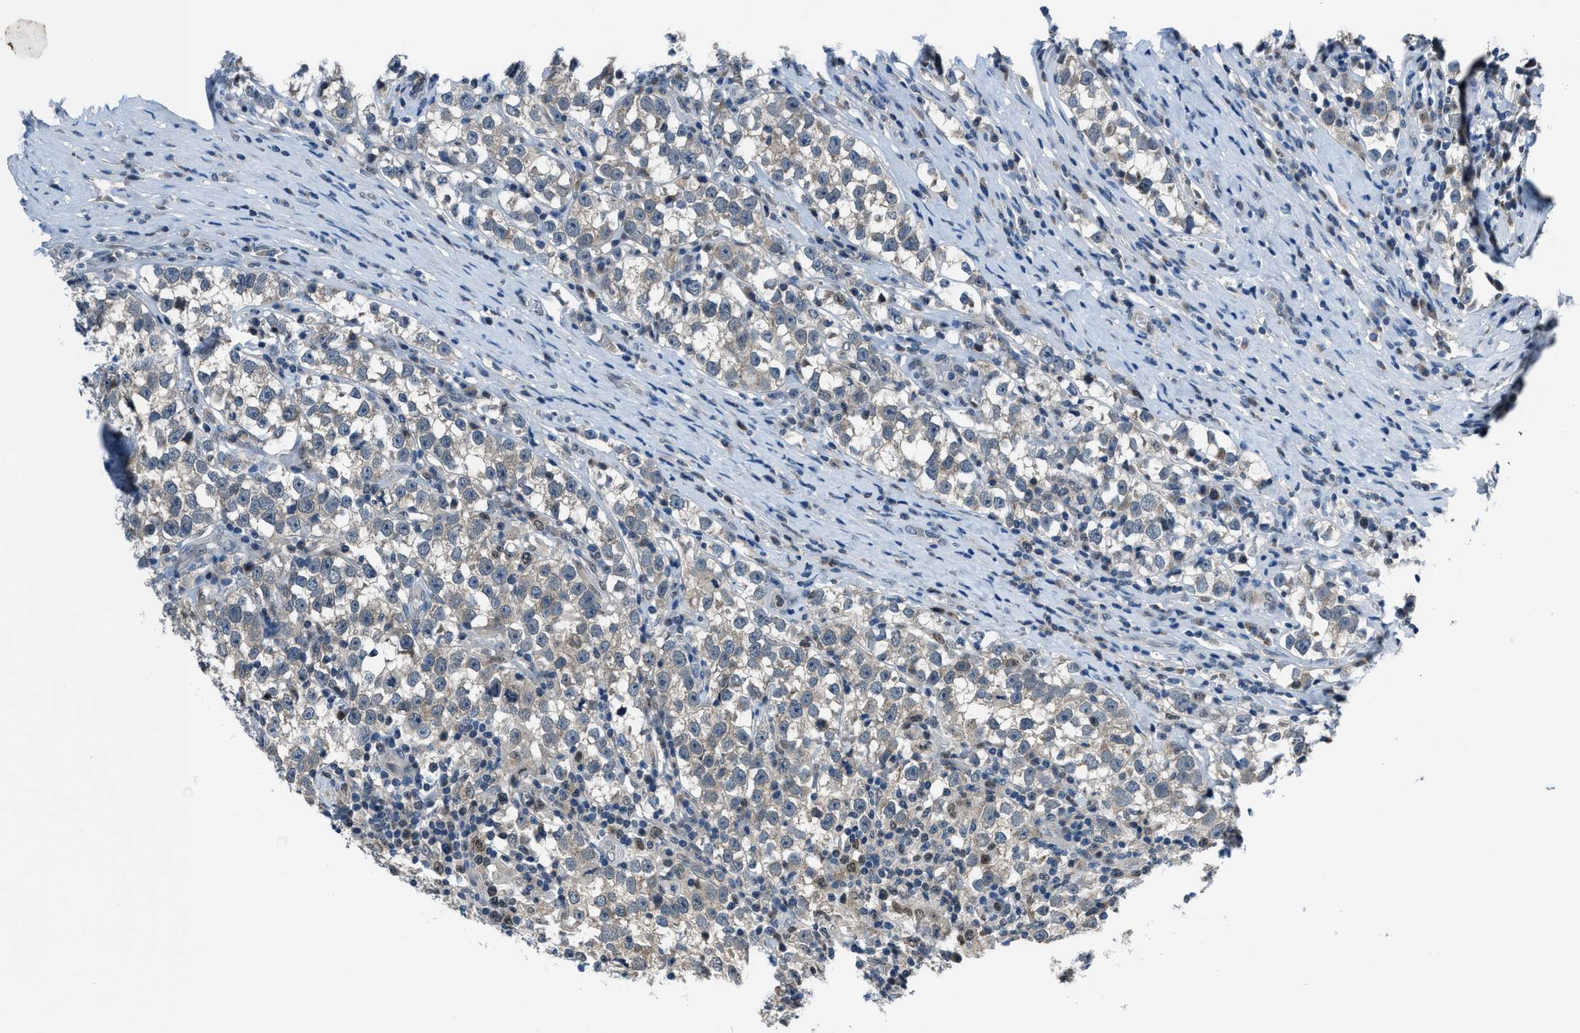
{"staining": {"intensity": "negative", "quantity": "none", "location": "none"}, "tissue": "testis cancer", "cell_type": "Tumor cells", "image_type": "cancer", "snomed": [{"axis": "morphology", "description": "Normal tissue, NOS"}, {"axis": "morphology", "description": "Seminoma, NOS"}, {"axis": "topography", "description": "Testis"}], "caption": "Human seminoma (testis) stained for a protein using IHC exhibits no expression in tumor cells.", "gene": "DUSP19", "patient": {"sex": "male", "age": 43}}